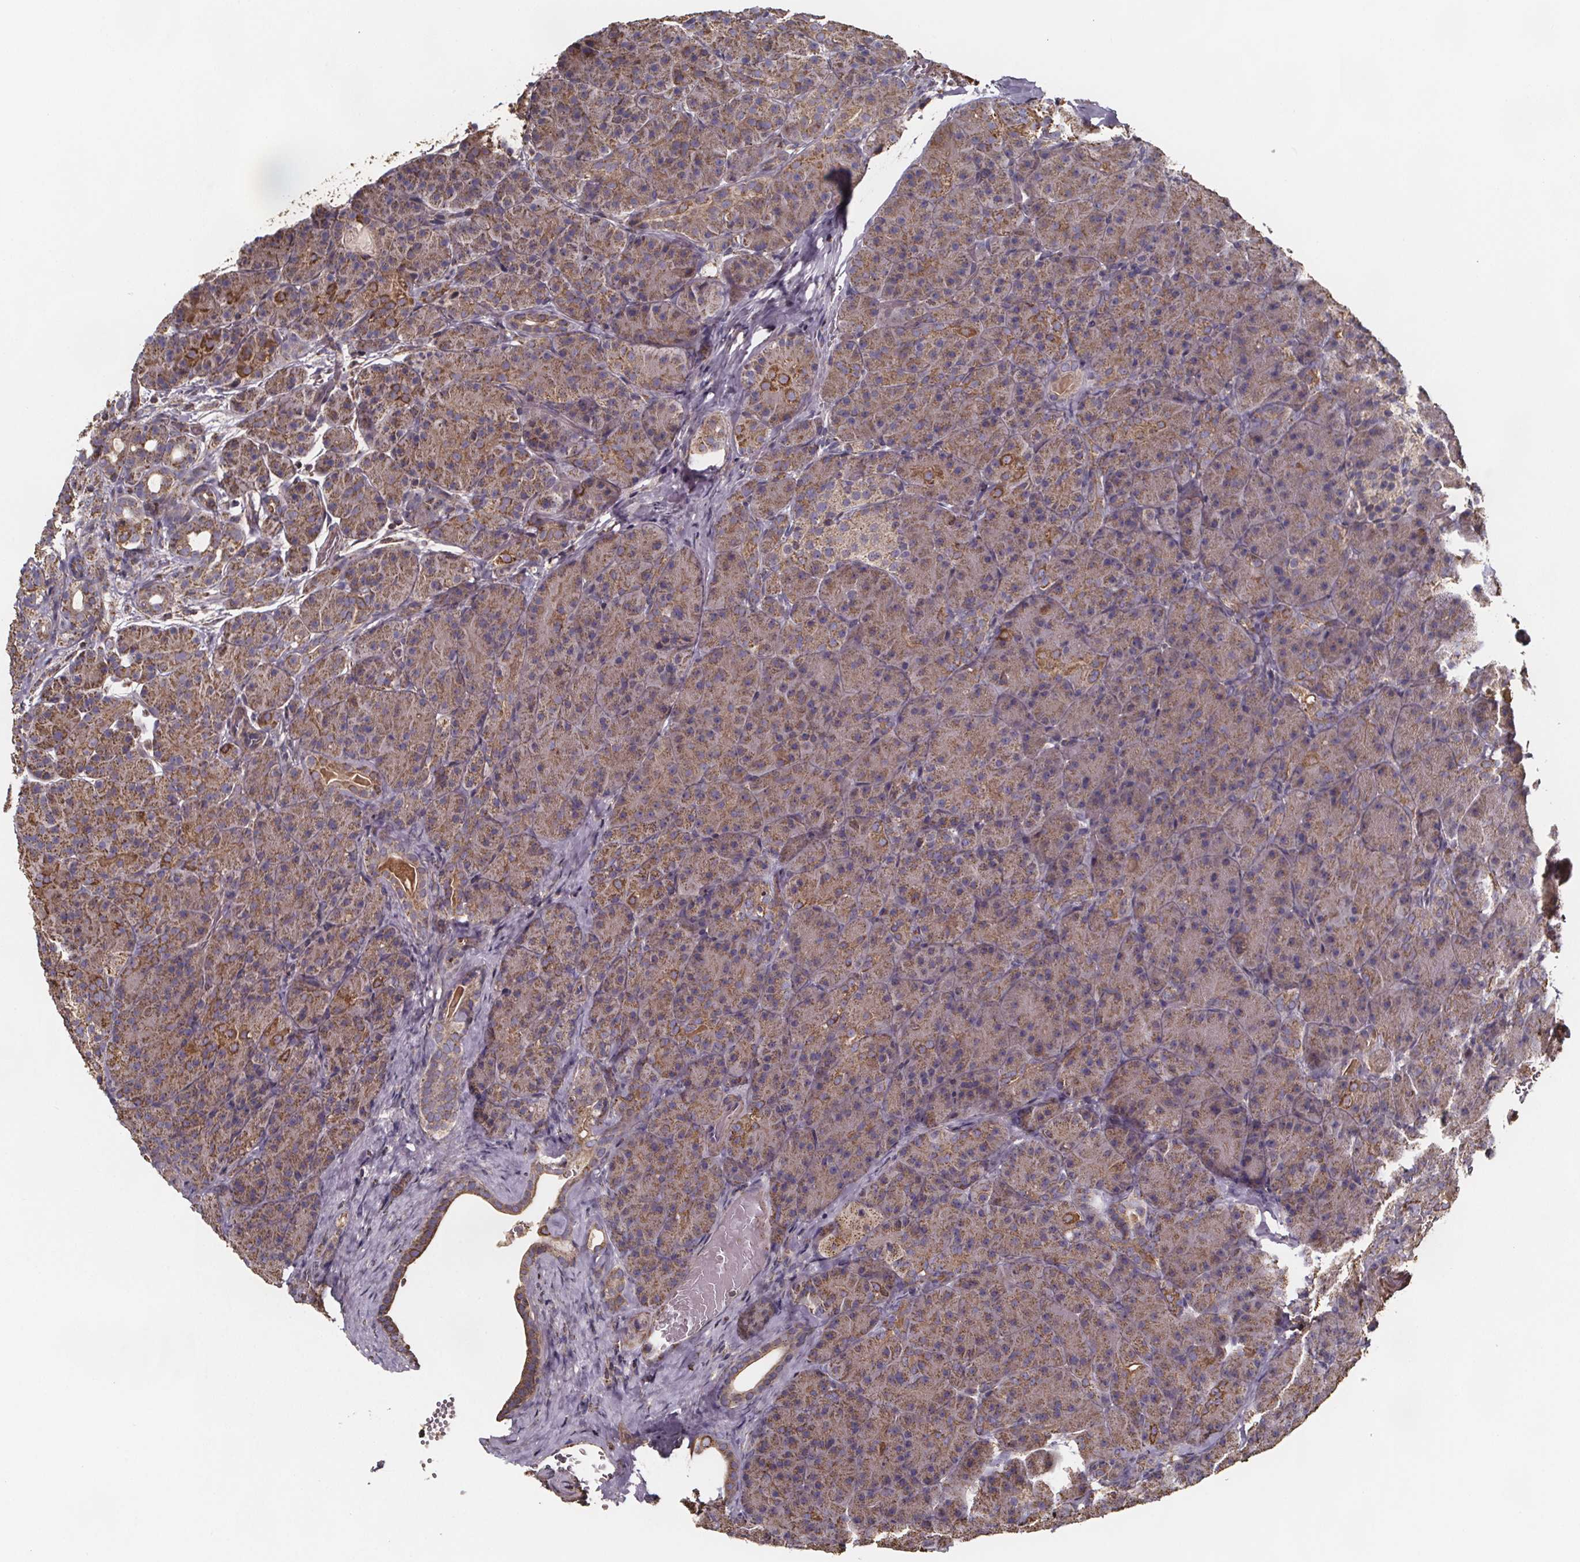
{"staining": {"intensity": "moderate", "quantity": ">75%", "location": "cytoplasmic/membranous"}, "tissue": "pancreas", "cell_type": "Exocrine glandular cells", "image_type": "normal", "snomed": [{"axis": "morphology", "description": "Normal tissue, NOS"}, {"axis": "topography", "description": "Pancreas"}], "caption": "This photomicrograph exhibits immunohistochemistry (IHC) staining of benign human pancreas, with medium moderate cytoplasmic/membranous staining in about >75% of exocrine glandular cells.", "gene": "SLC35D2", "patient": {"sex": "male", "age": 57}}